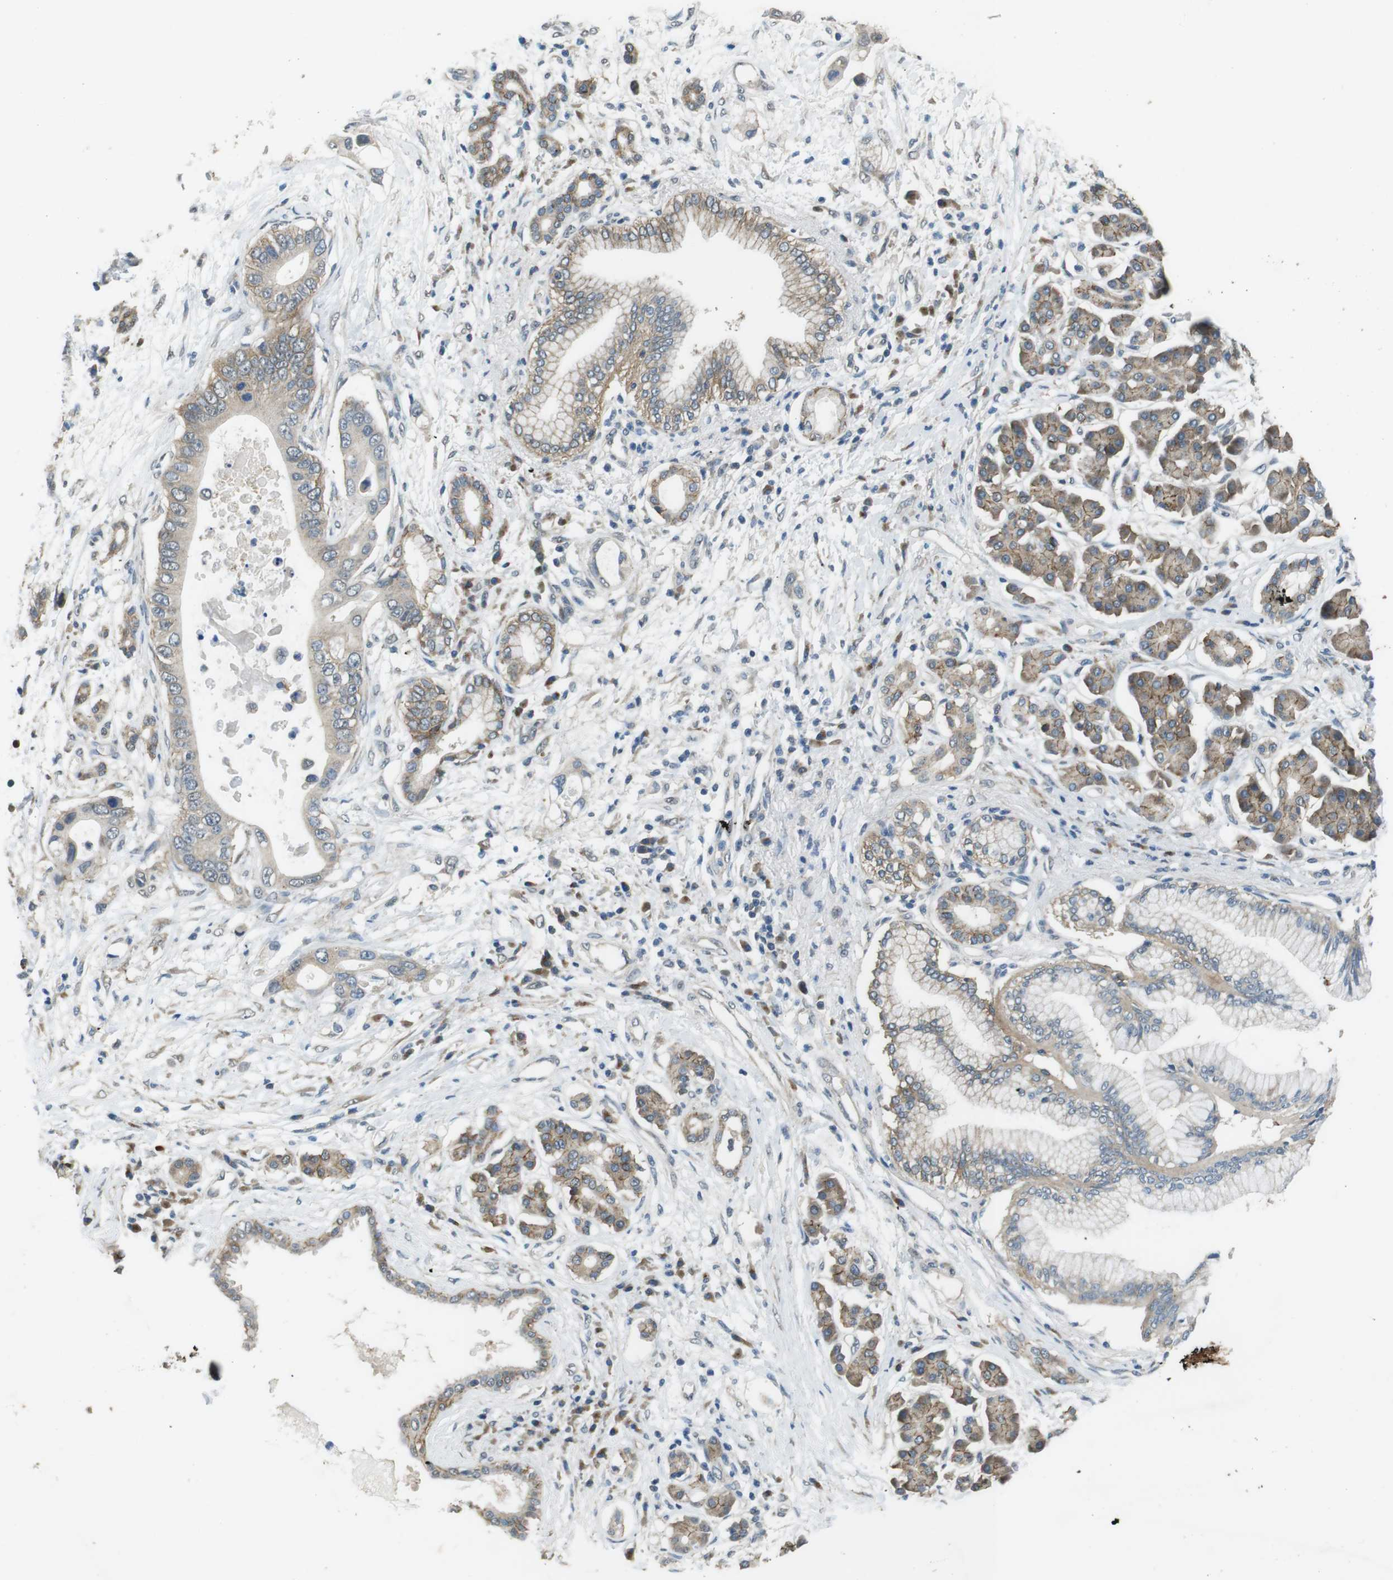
{"staining": {"intensity": "weak", "quantity": ">75%", "location": "cytoplasmic/membranous"}, "tissue": "pancreatic cancer", "cell_type": "Tumor cells", "image_type": "cancer", "snomed": [{"axis": "morphology", "description": "Adenocarcinoma, NOS"}, {"axis": "topography", "description": "Pancreas"}], "caption": "Immunohistochemical staining of pancreatic cancer displays low levels of weak cytoplasmic/membranous positivity in approximately >75% of tumor cells. (Brightfield microscopy of DAB IHC at high magnification).", "gene": "CLDN7", "patient": {"sex": "male", "age": 77}}